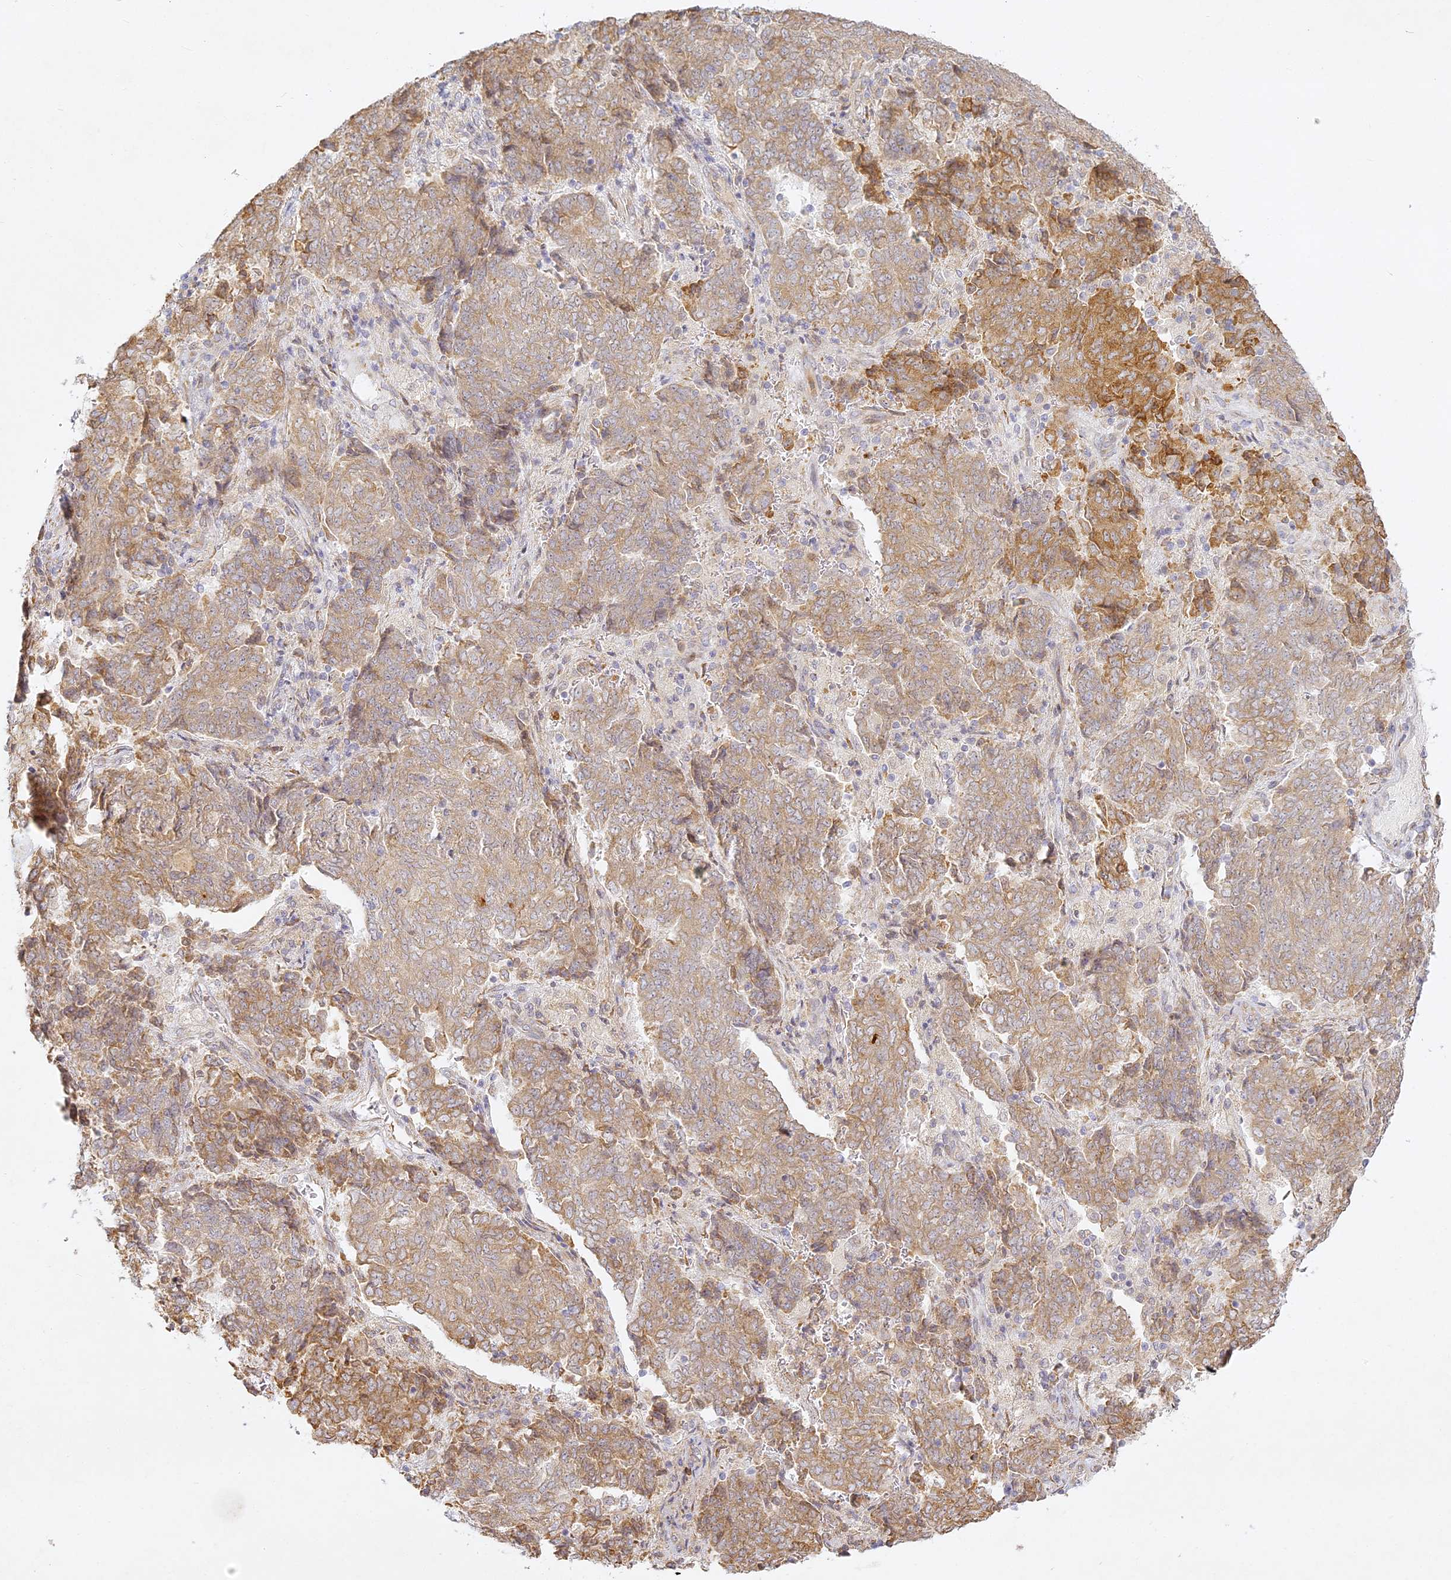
{"staining": {"intensity": "moderate", "quantity": ">75%", "location": "cytoplasmic/membranous"}, "tissue": "endometrial cancer", "cell_type": "Tumor cells", "image_type": "cancer", "snomed": [{"axis": "morphology", "description": "Adenocarcinoma, NOS"}, {"axis": "topography", "description": "Endometrium"}], "caption": "A high-resolution histopathology image shows IHC staining of adenocarcinoma (endometrial), which shows moderate cytoplasmic/membranous staining in about >75% of tumor cells.", "gene": "SLC30A5", "patient": {"sex": "female", "age": 80}}